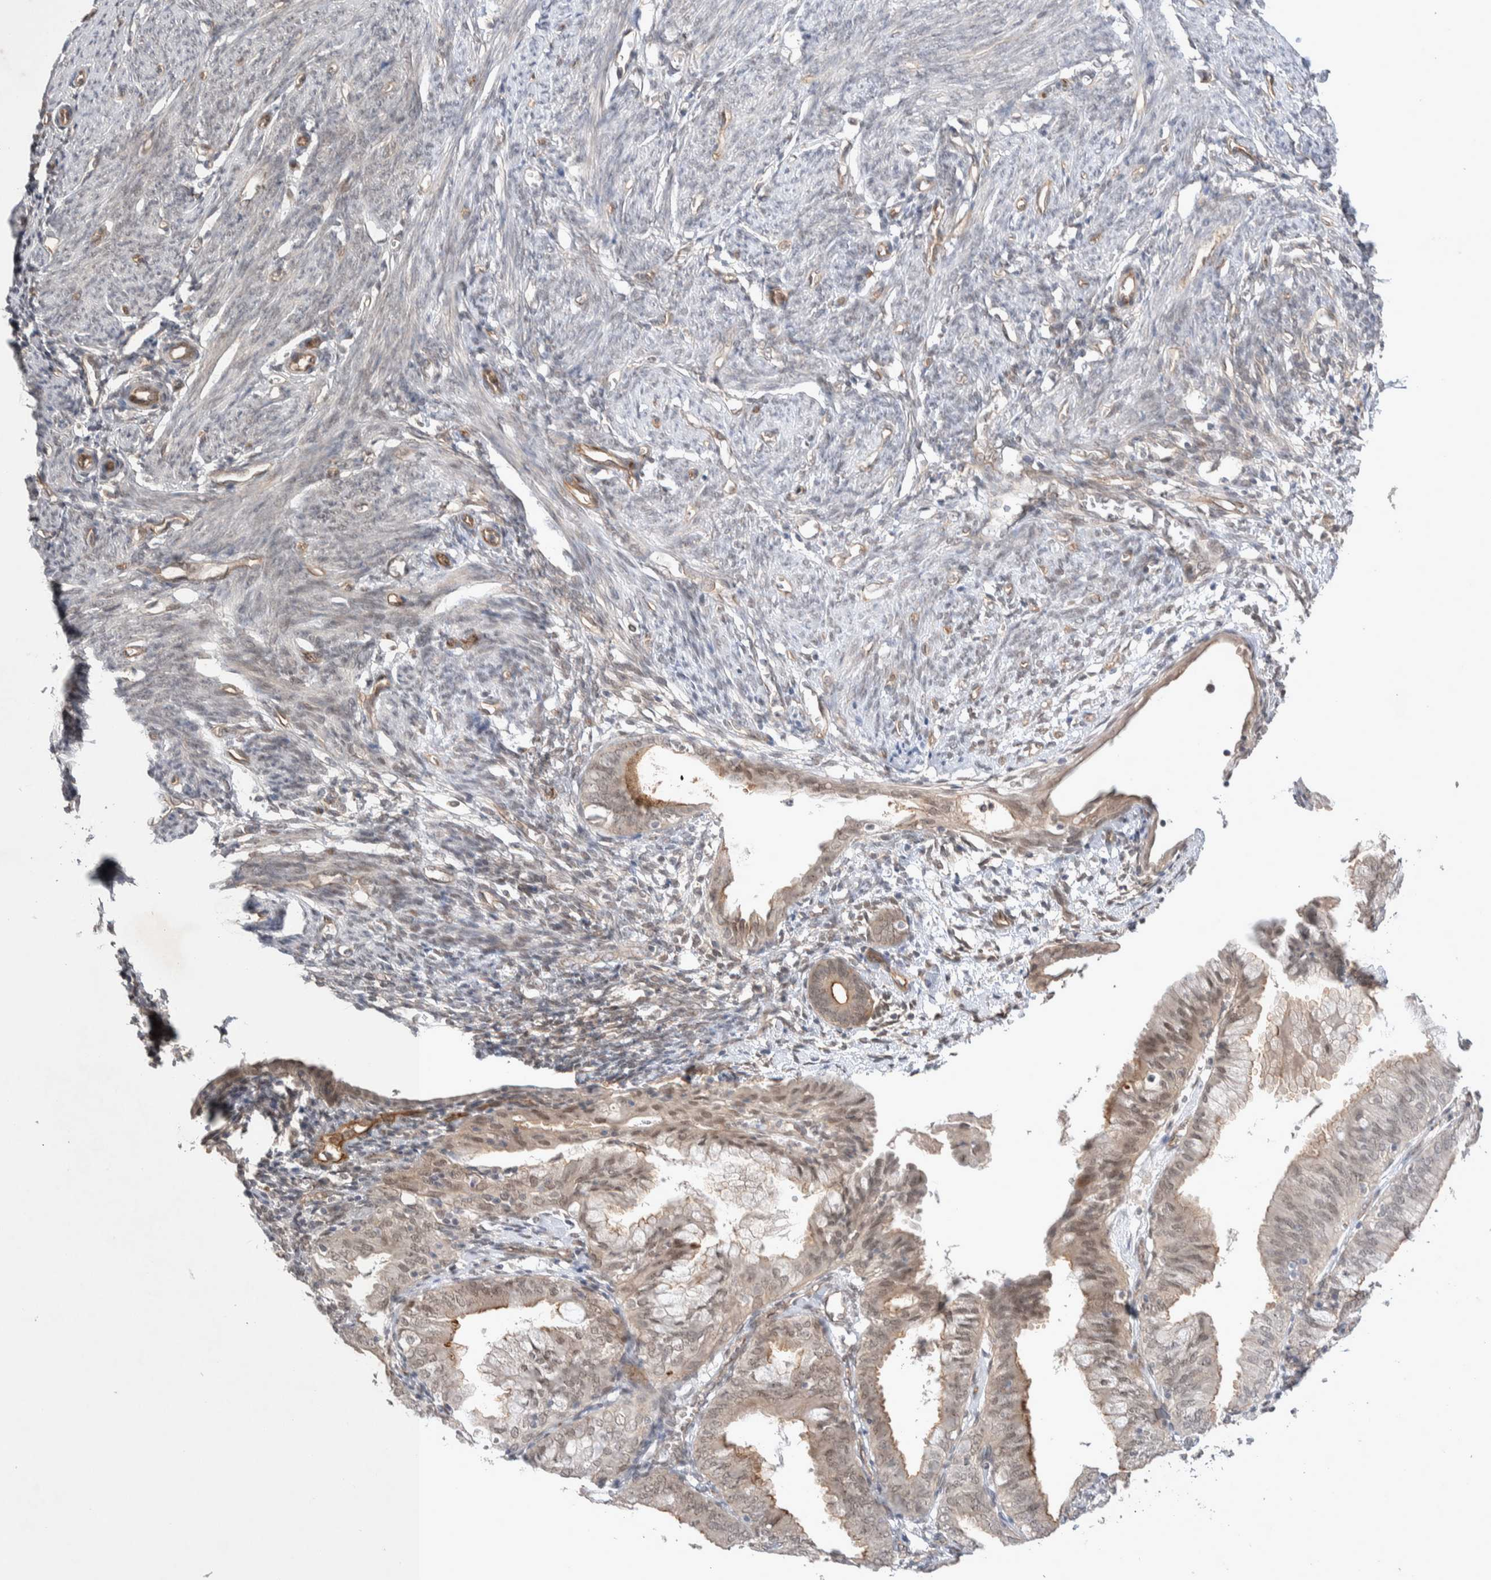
{"staining": {"intensity": "negative", "quantity": "none", "location": "none"}, "tissue": "endometrium", "cell_type": "Cells in endometrial stroma", "image_type": "normal", "snomed": [{"axis": "morphology", "description": "Normal tissue, NOS"}, {"axis": "morphology", "description": "Adenocarcinoma, NOS"}, {"axis": "topography", "description": "Endometrium"}], "caption": "Immunohistochemistry (IHC) of unremarkable endometrium demonstrates no staining in cells in endometrial stroma.", "gene": "ZNF704", "patient": {"sex": "female", "age": 57}}